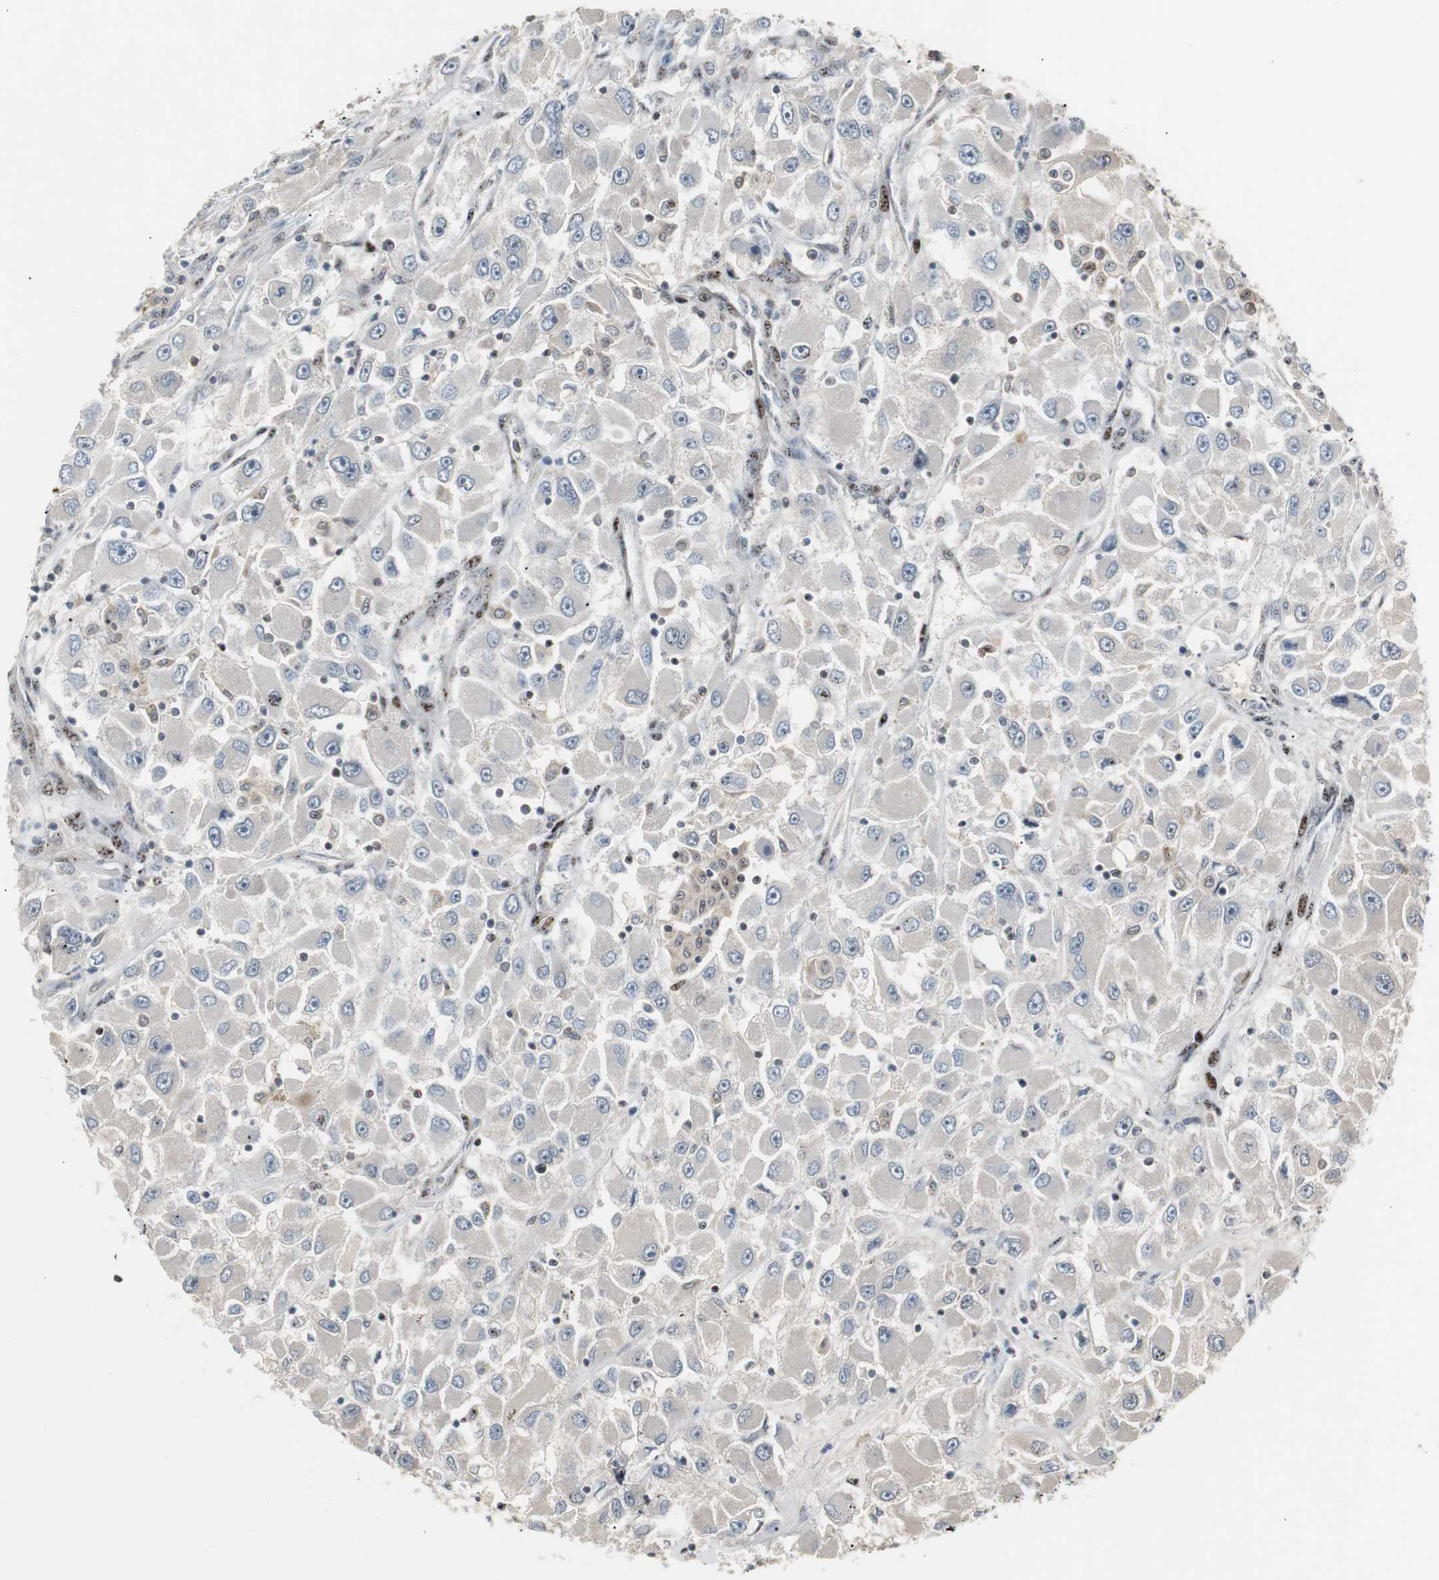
{"staining": {"intensity": "negative", "quantity": "none", "location": "none"}, "tissue": "renal cancer", "cell_type": "Tumor cells", "image_type": "cancer", "snomed": [{"axis": "morphology", "description": "Adenocarcinoma, NOS"}, {"axis": "topography", "description": "Kidney"}], "caption": "Immunohistochemical staining of renal adenocarcinoma shows no significant staining in tumor cells. (Stains: DAB immunohistochemistry (IHC) with hematoxylin counter stain, Microscopy: brightfield microscopy at high magnification).", "gene": "GRK2", "patient": {"sex": "female", "age": 52}}